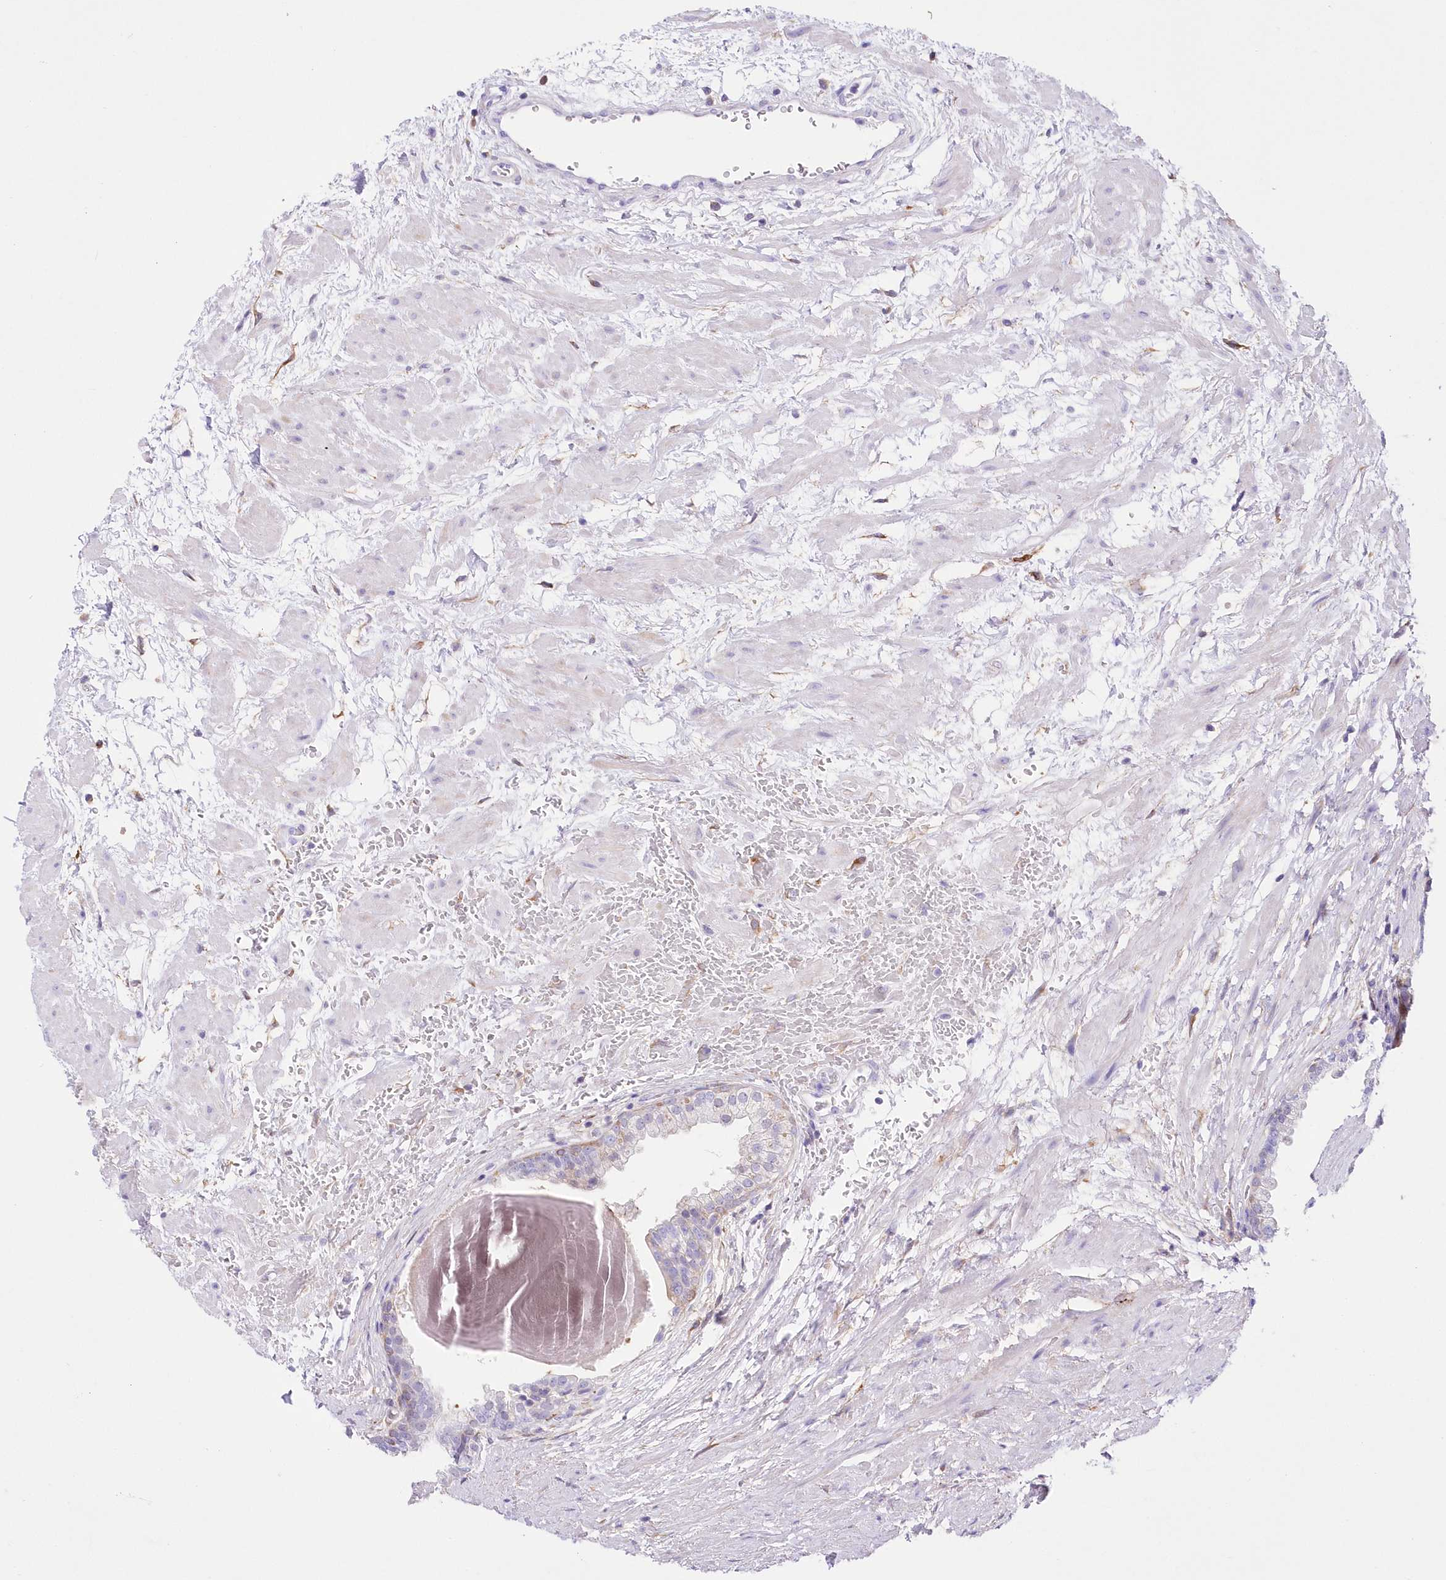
{"staining": {"intensity": "moderate", "quantity": "<25%", "location": "cytoplasmic/membranous"}, "tissue": "prostate", "cell_type": "Glandular cells", "image_type": "normal", "snomed": [{"axis": "morphology", "description": "Normal tissue, NOS"}, {"axis": "topography", "description": "Prostate"}], "caption": "Protein staining displays moderate cytoplasmic/membranous expression in about <25% of glandular cells in normal prostate.", "gene": "DNAJC19", "patient": {"sex": "male", "age": 48}}